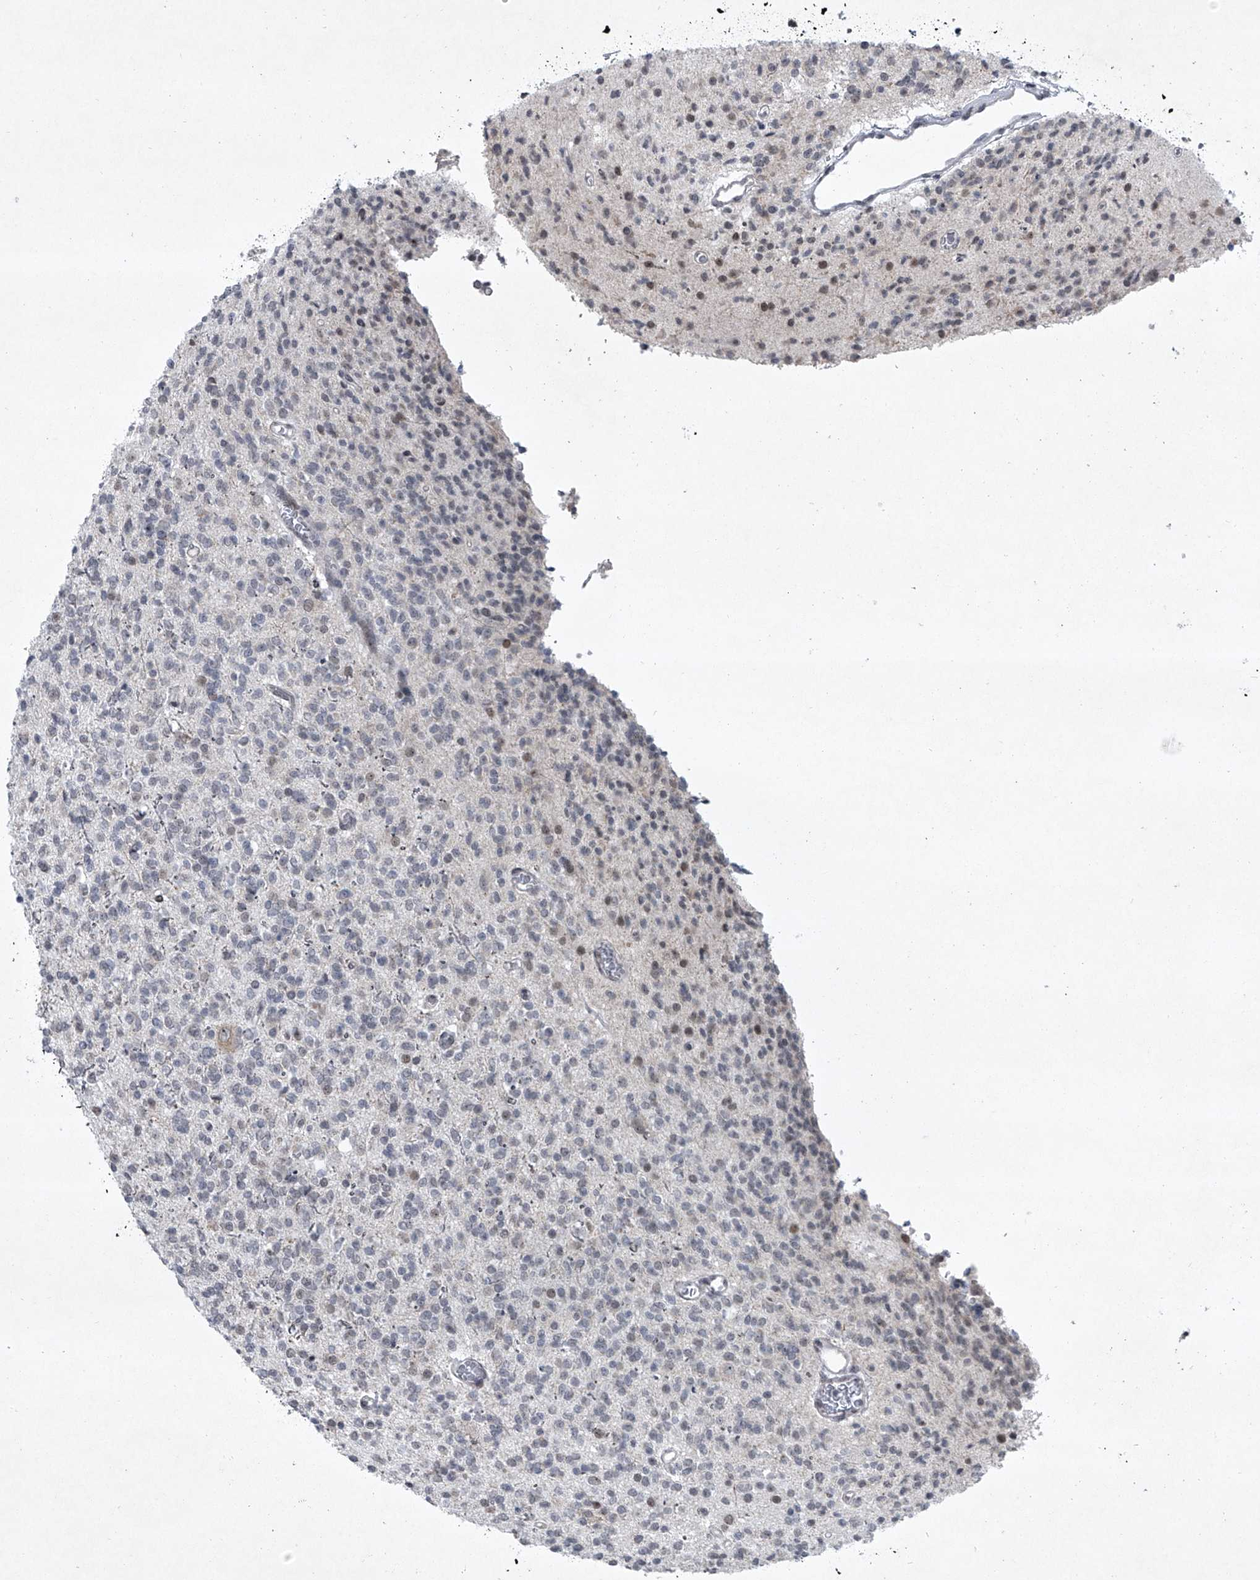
{"staining": {"intensity": "negative", "quantity": "none", "location": "none"}, "tissue": "glioma", "cell_type": "Tumor cells", "image_type": "cancer", "snomed": [{"axis": "morphology", "description": "Glioma, malignant, High grade"}, {"axis": "topography", "description": "Brain"}], "caption": "This is an immunohistochemistry histopathology image of glioma. There is no staining in tumor cells.", "gene": "MLLT1", "patient": {"sex": "male", "age": 34}}